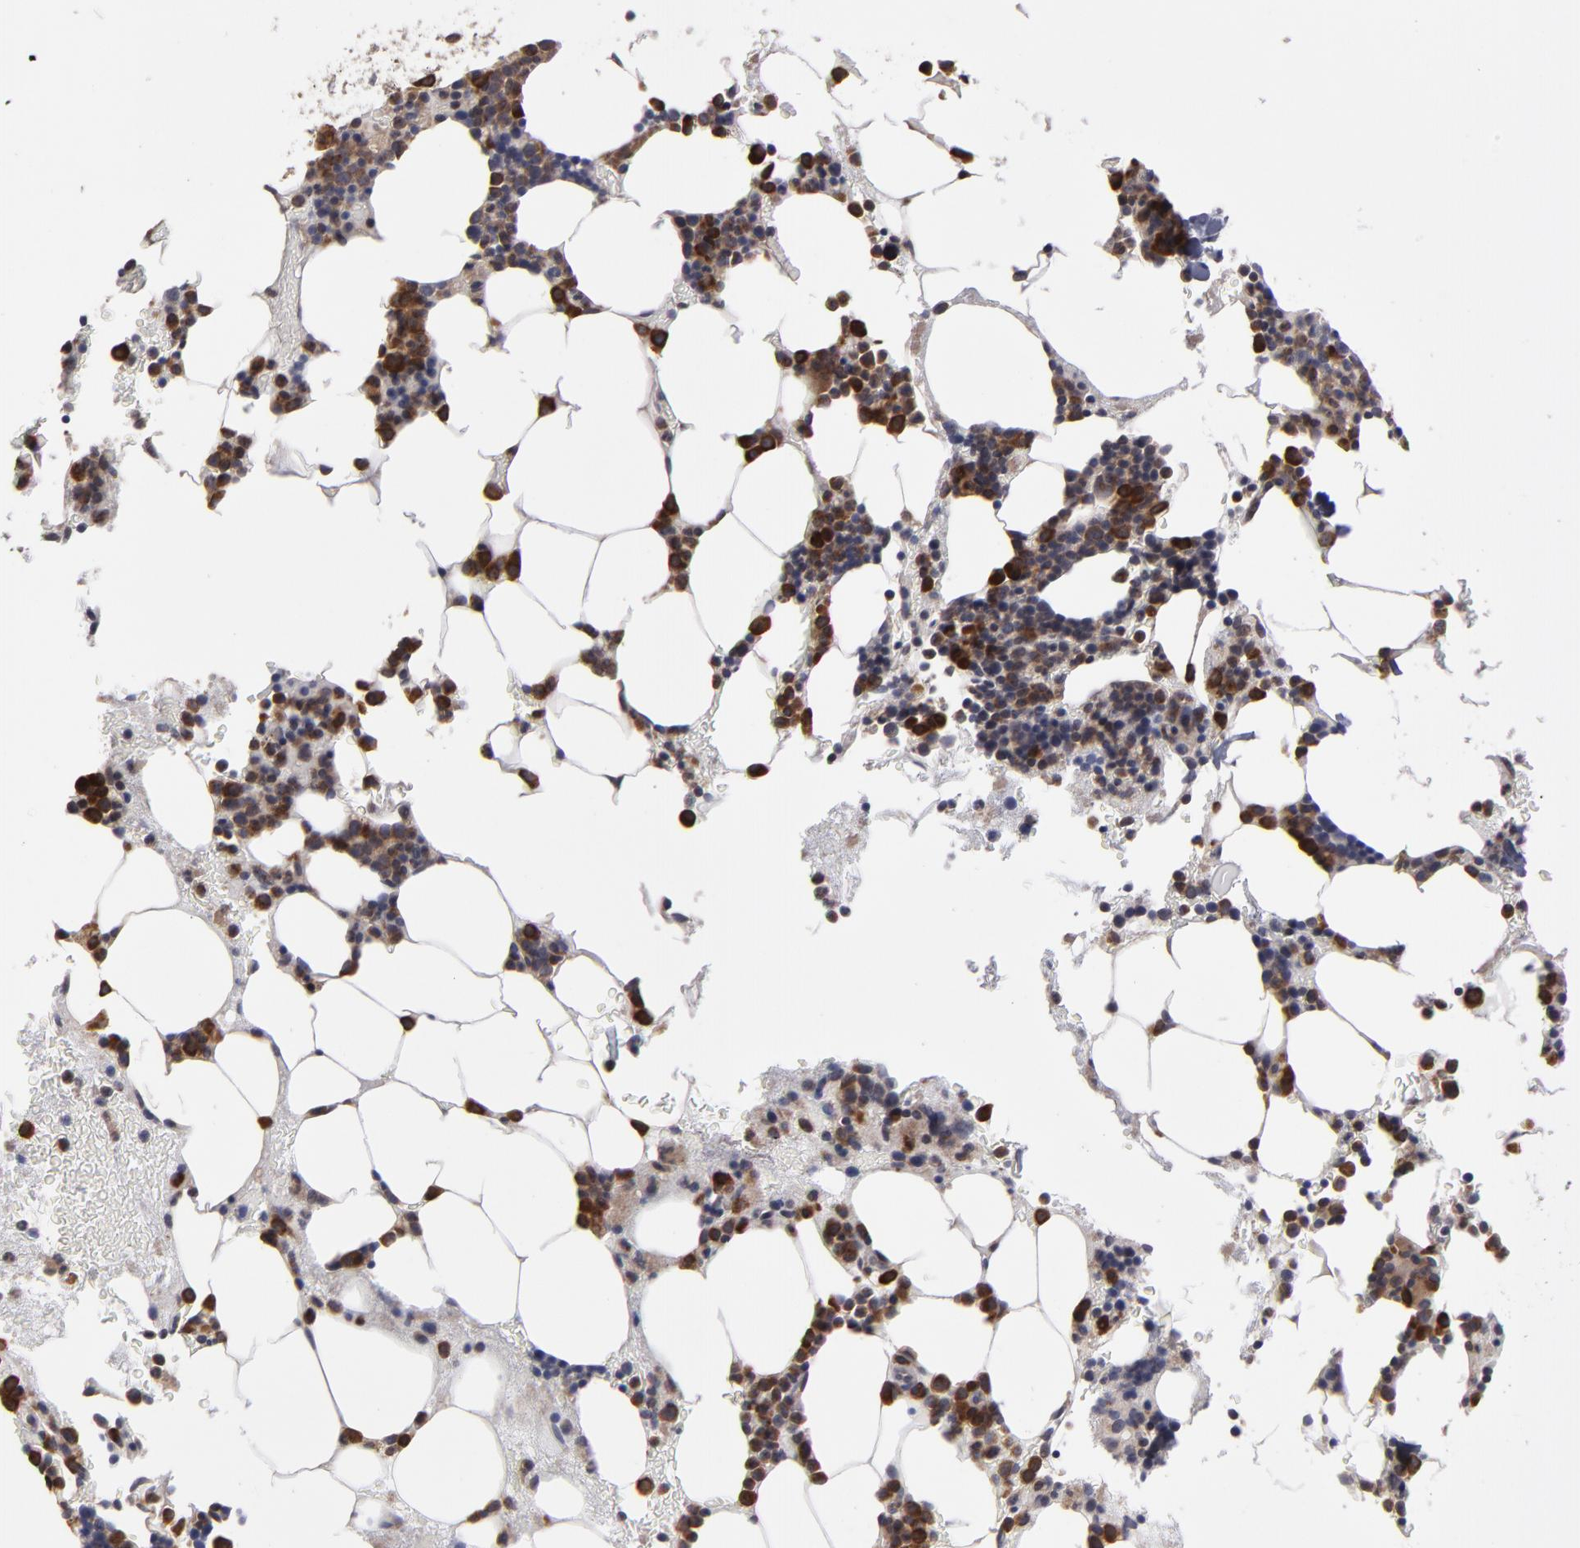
{"staining": {"intensity": "strong", "quantity": "25%-75%", "location": "cytoplasmic/membranous"}, "tissue": "bone marrow", "cell_type": "Hematopoietic cells", "image_type": "normal", "snomed": [{"axis": "morphology", "description": "Normal tissue, NOS"}, {"axis": "topography", "description": "Bone marrow"}], "caption": "A high amount of strong cytoplasmic/membranous expression is identified in about 25%-75% of hematopoietic cells in normal bone marrow. (Brightfield microscopy of DAB IHC at high magnification).", "gene": "SND1", "patient": {"sex": "male", "age": 78}}